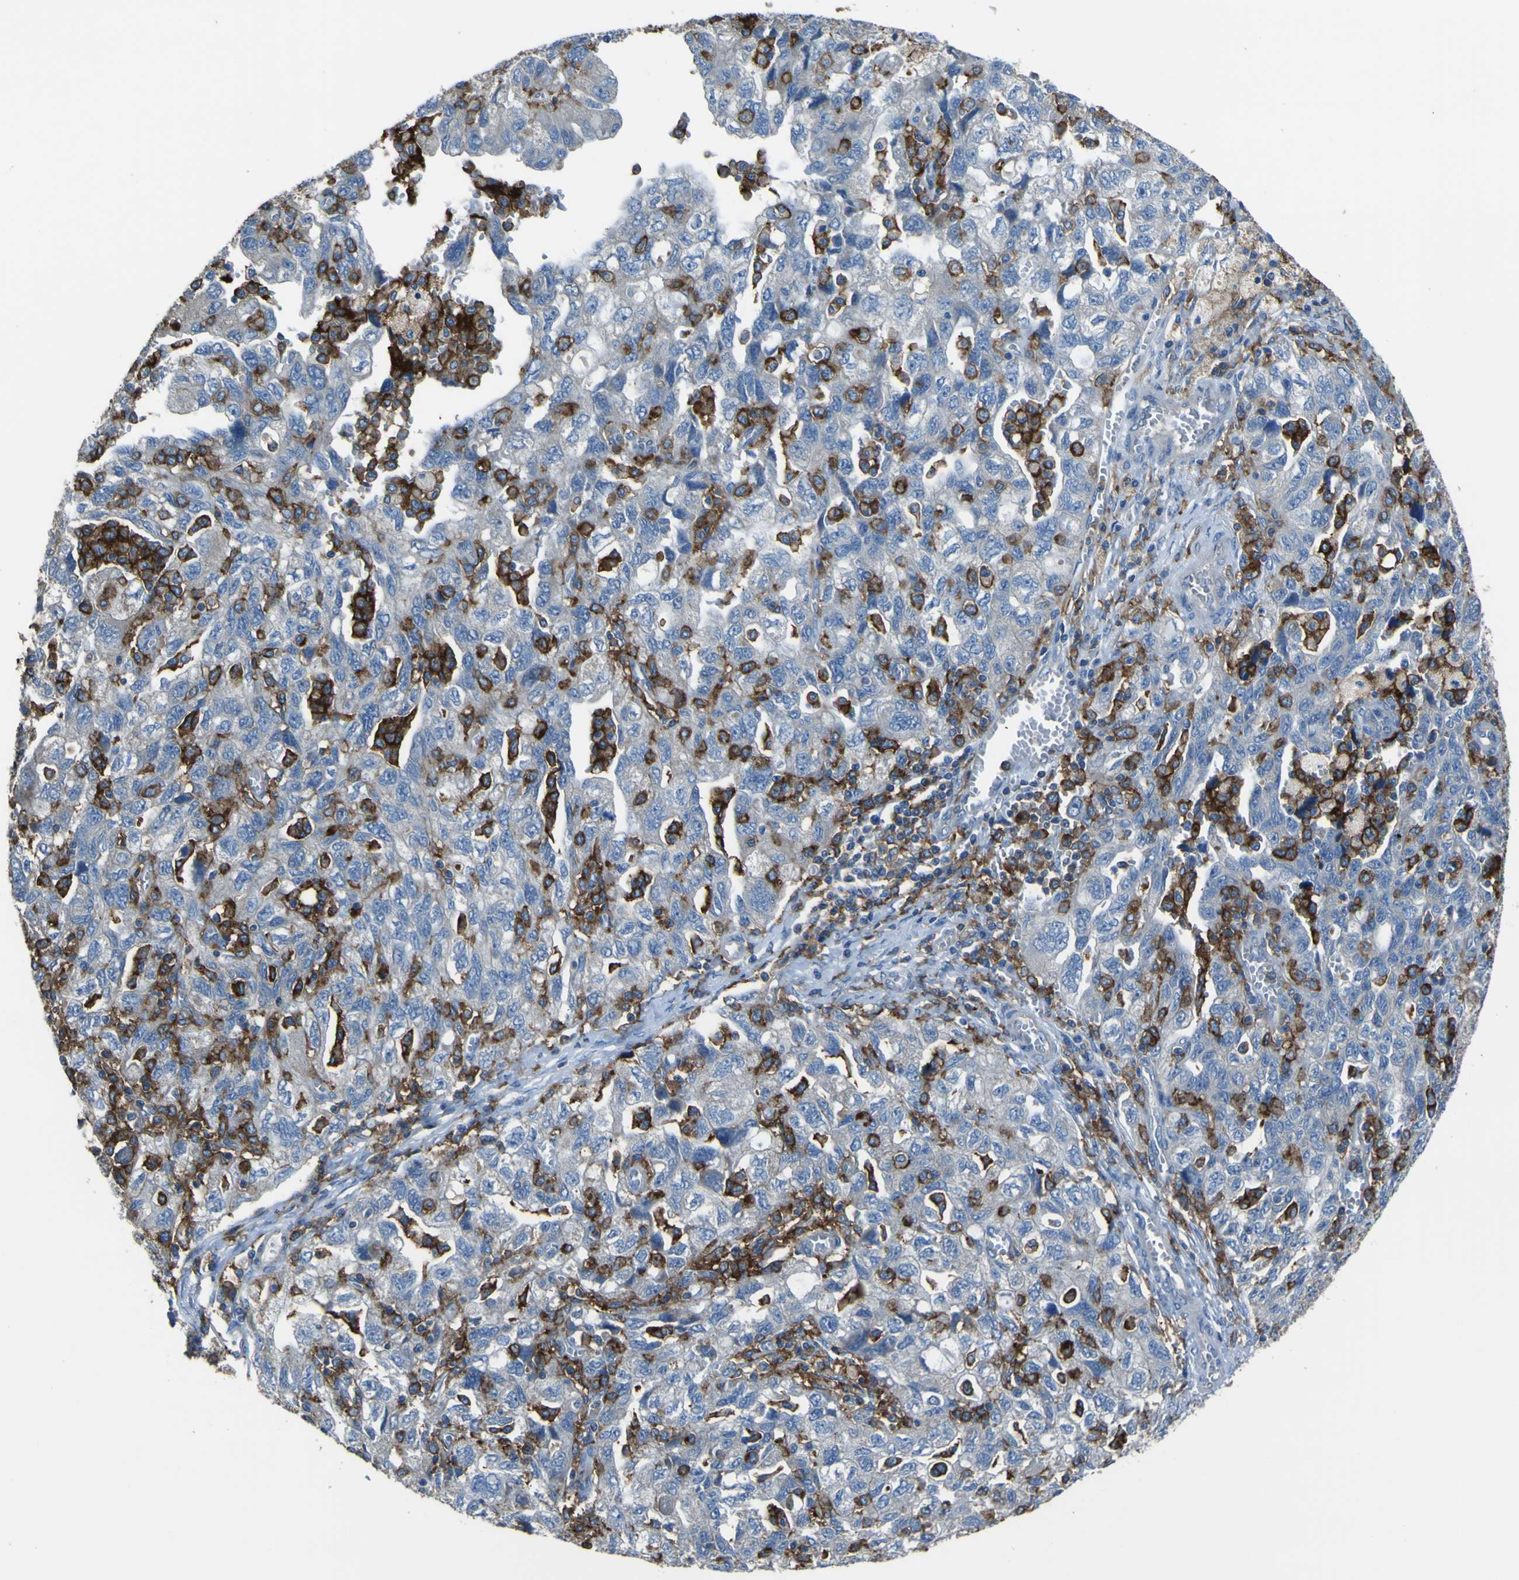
{"staining": {"intensity": "negative", "quantity": "none", "location": "none"}, "tissue": "ovarian cancer", "cell_type": "Tumor cells", "image_type": "cancer", "snomed": [{"axis": "morphology", "description": "Carcinoma, NOS"}, {"axis": "morphology", "description": "Cystadenocarcinoma, serous, NOS"}, {"axis": "topography", "description": "Ovary"}], "caption": "This is an immunohistochemistry photomicrograph of ovarian cancer (carcinoma). There is no positivity in tumor cells.", "gene": "LAIR1", "patient": {"sex": "female", "age": 69}}